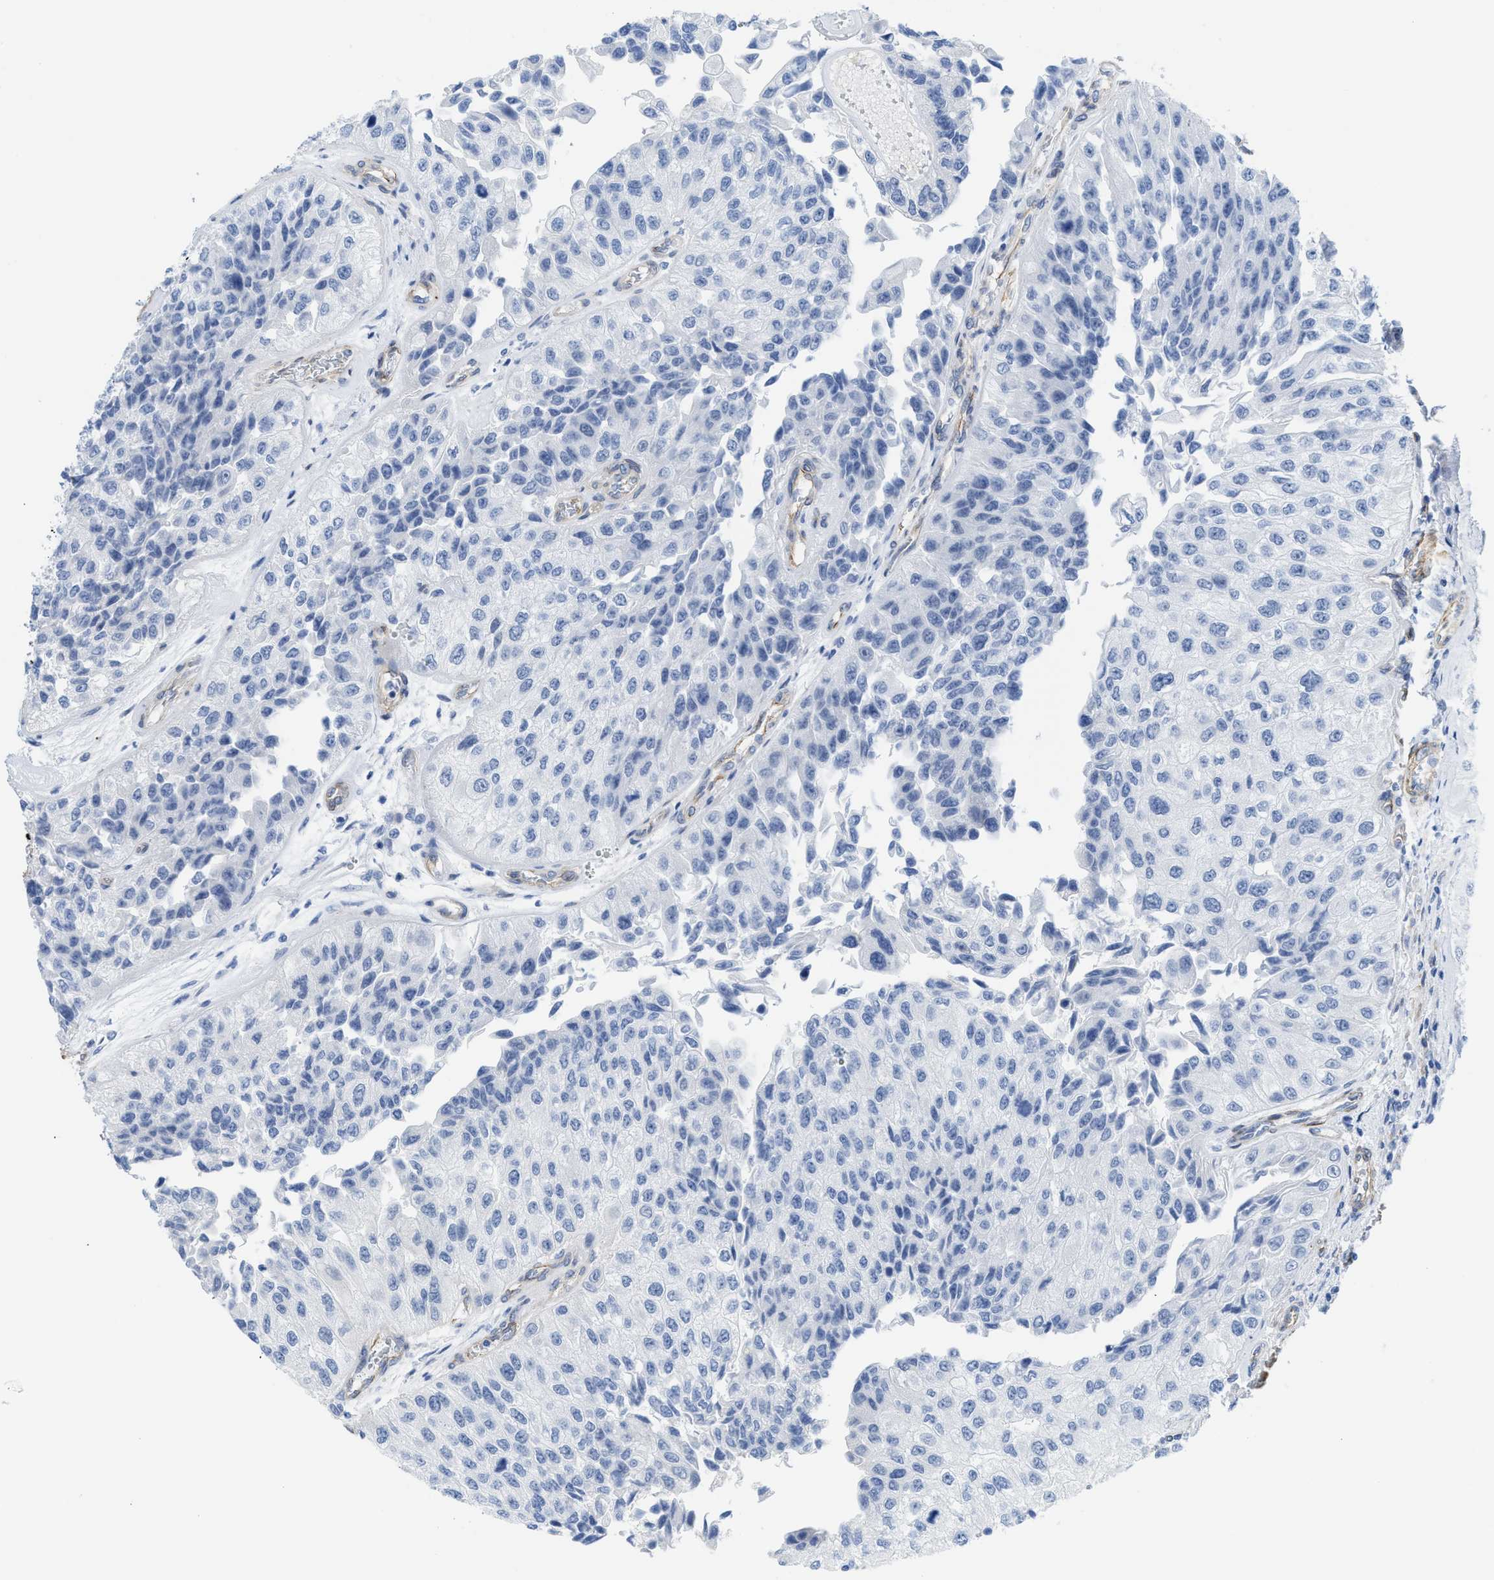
{"staining": {"intensity": "negative", "quantity": "none", "location": "none"}, "tissue": "urothelial cancer", "cell_type": "Tumor cells", "image_type": "cancer", "snomed": [{"axis": "morphology", "description": "Urothelial carcinoma, High grade"}, {"axis": "topography", "description": "Kidney"}, {"axis": "topography", "description": "Urinary bladder"}], "caption": "Human high-grade urothelial carcinoma stained for a protein using IHC shows no staining in tumor cells.", "gene": "TUB", "patient": {"sex": "male", "age": 77}}